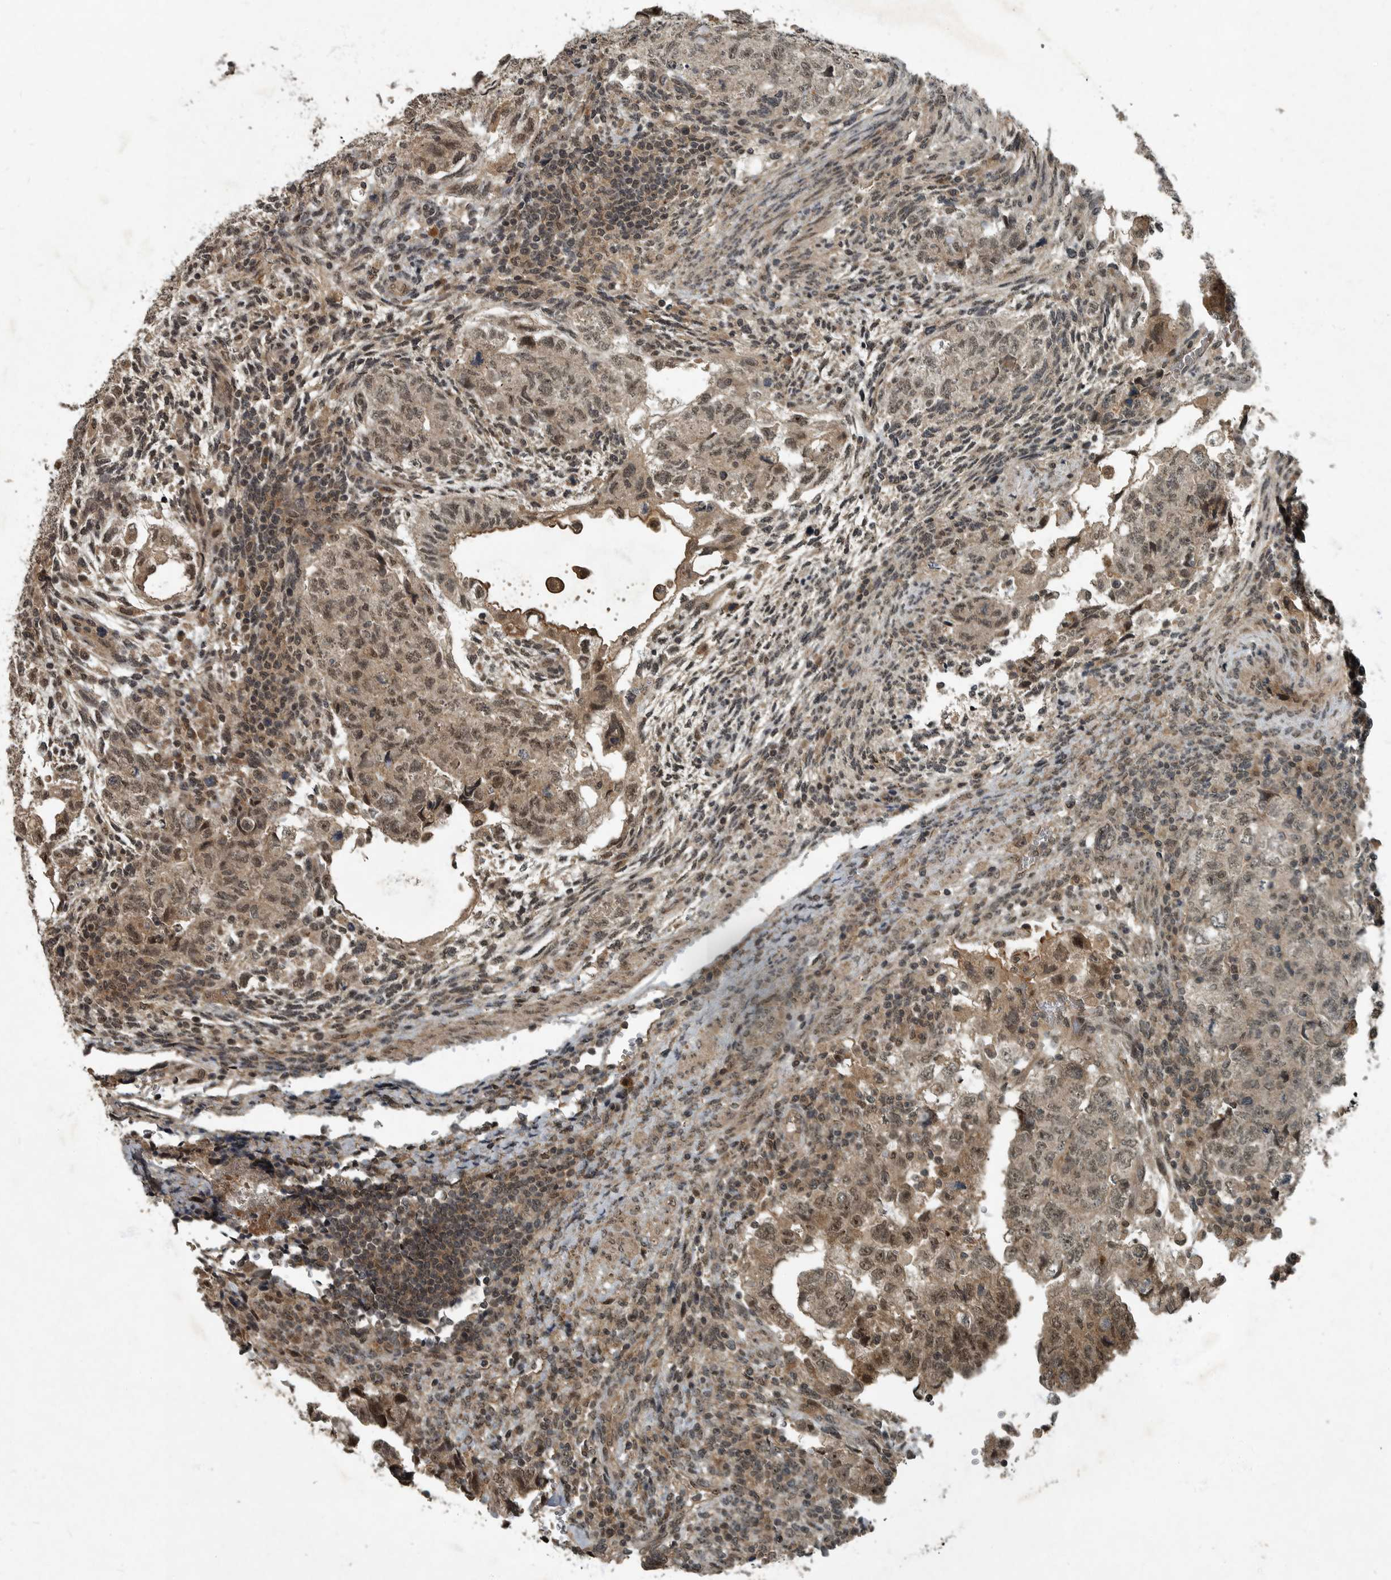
{"staining": {"intensity": "moderate", "quantity": ">75%", "location": "cytoplasmic/membranous,nuclear"}, "tissue": "testis cancer", "cell_type": "Tumor cells", "image_type": "cancer", "snomed": [{"axis": "morphology", "description": "Normal tissue, NOS"}, {"axis": "morphology", "description": "Carcinoma, Embryonal, NOS"}, {"axis": "topography", "description": "Testis"}], "caption": "The immunohistochemical stain highlights moderate cytoplasmic/membranous and nuclear expression in tumor cells of testis embryonal carcinoma tissue.", "gene": "FOXO1", "patient": {"sex": "male", "age": 36}}